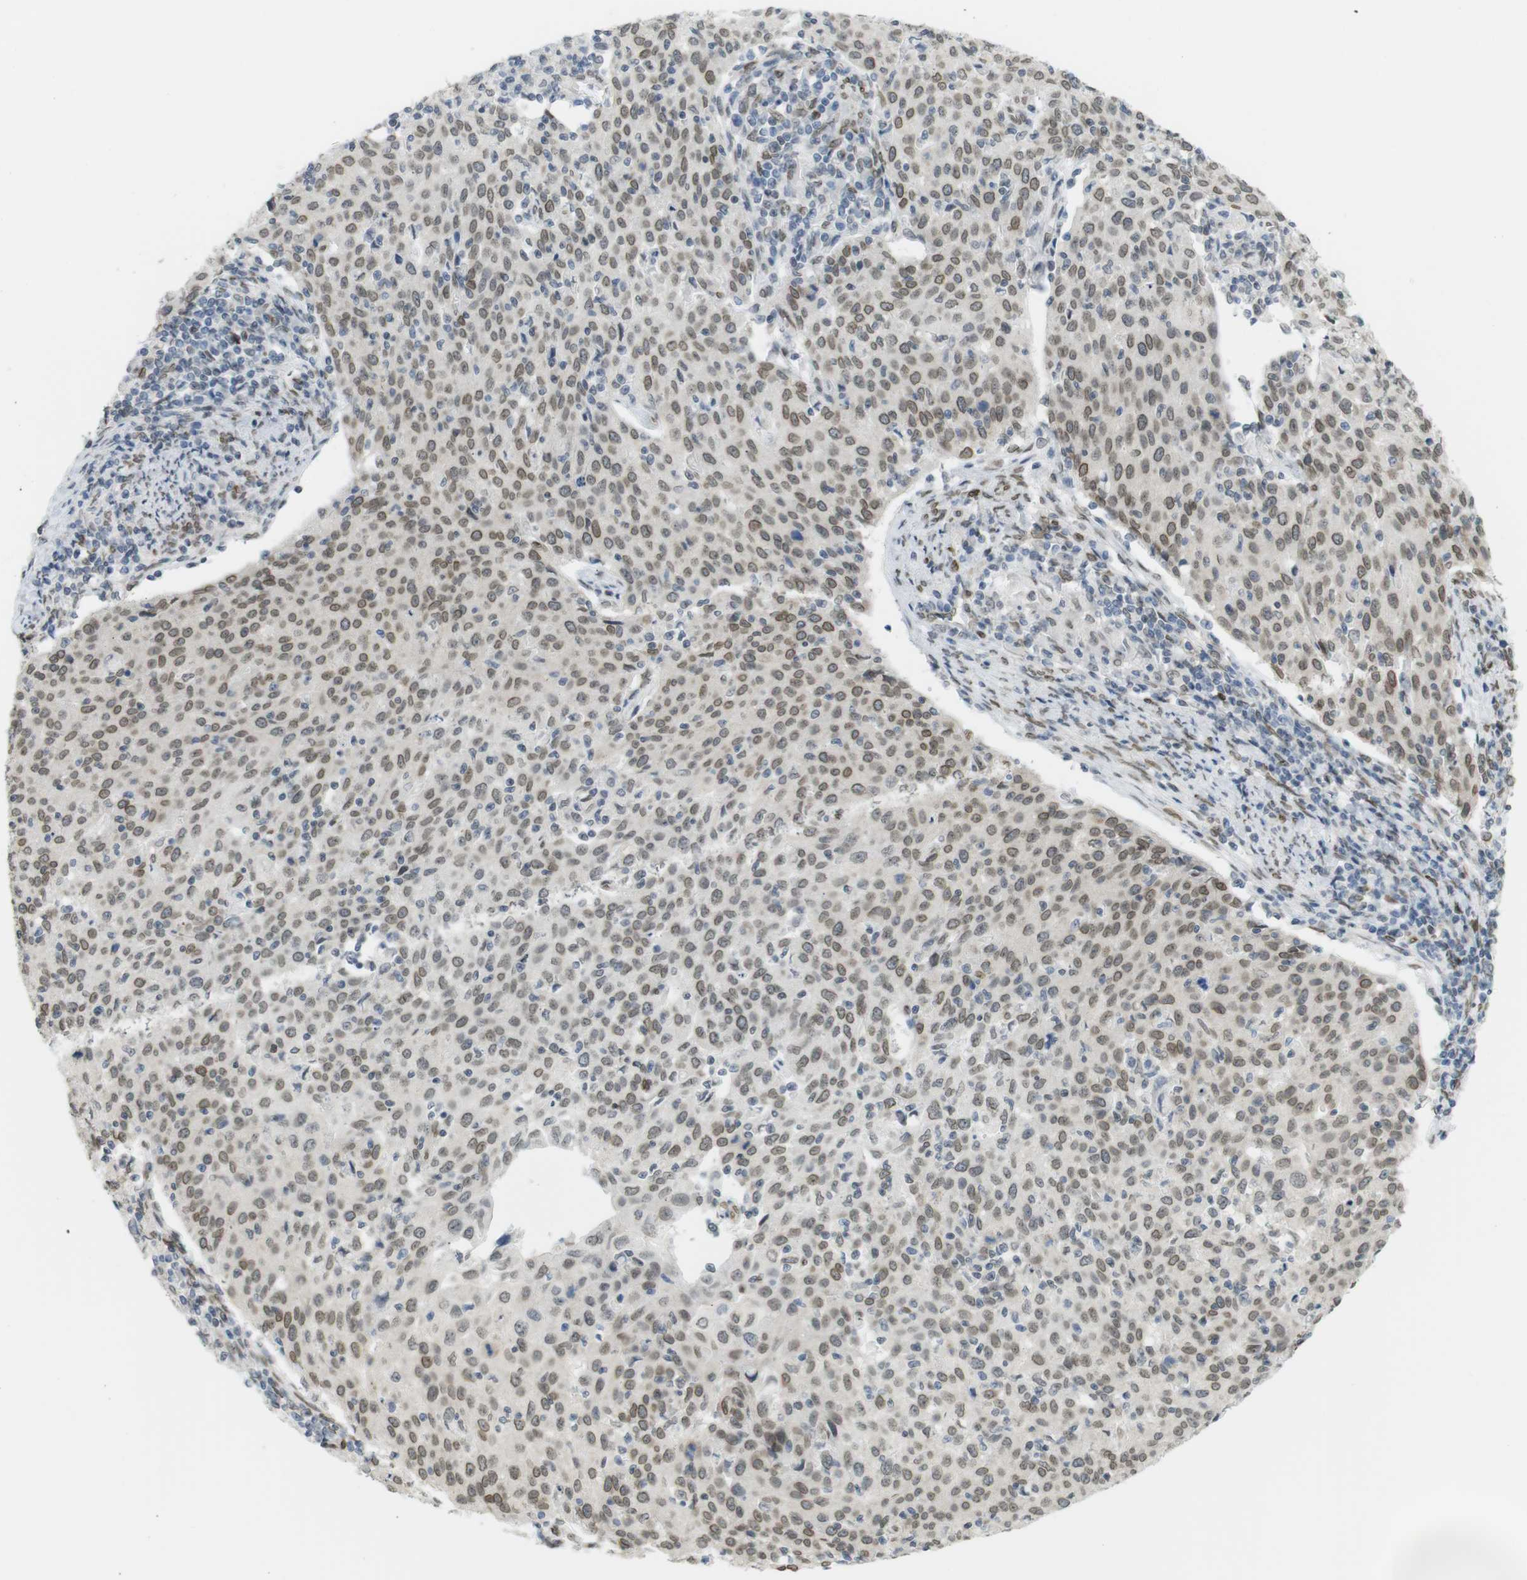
{"staining": {"intensity": "moderate", "quantity": ">75%", "location": "cytoplasmic/membranous,nuclear"}, "tissue": "cervical cancer", "cell_type": "Tumor cells", "image_type": "cancer", "snomed": [{"axis": "morphology", "description": "Squamous cell carcinoma, NOS"}, {"axis": "topography", "description": "Cervix"}], "caption": "DAB (3,3'-diaminobenzidine) immunohistochemical staining of cervical cancer shows moderate cytoplasmic/membranous and nuclear protein expression in about >75% of tumor cells.", "gene": "ARL6IP6", "patient": {"sex": "female", "age": 38}}